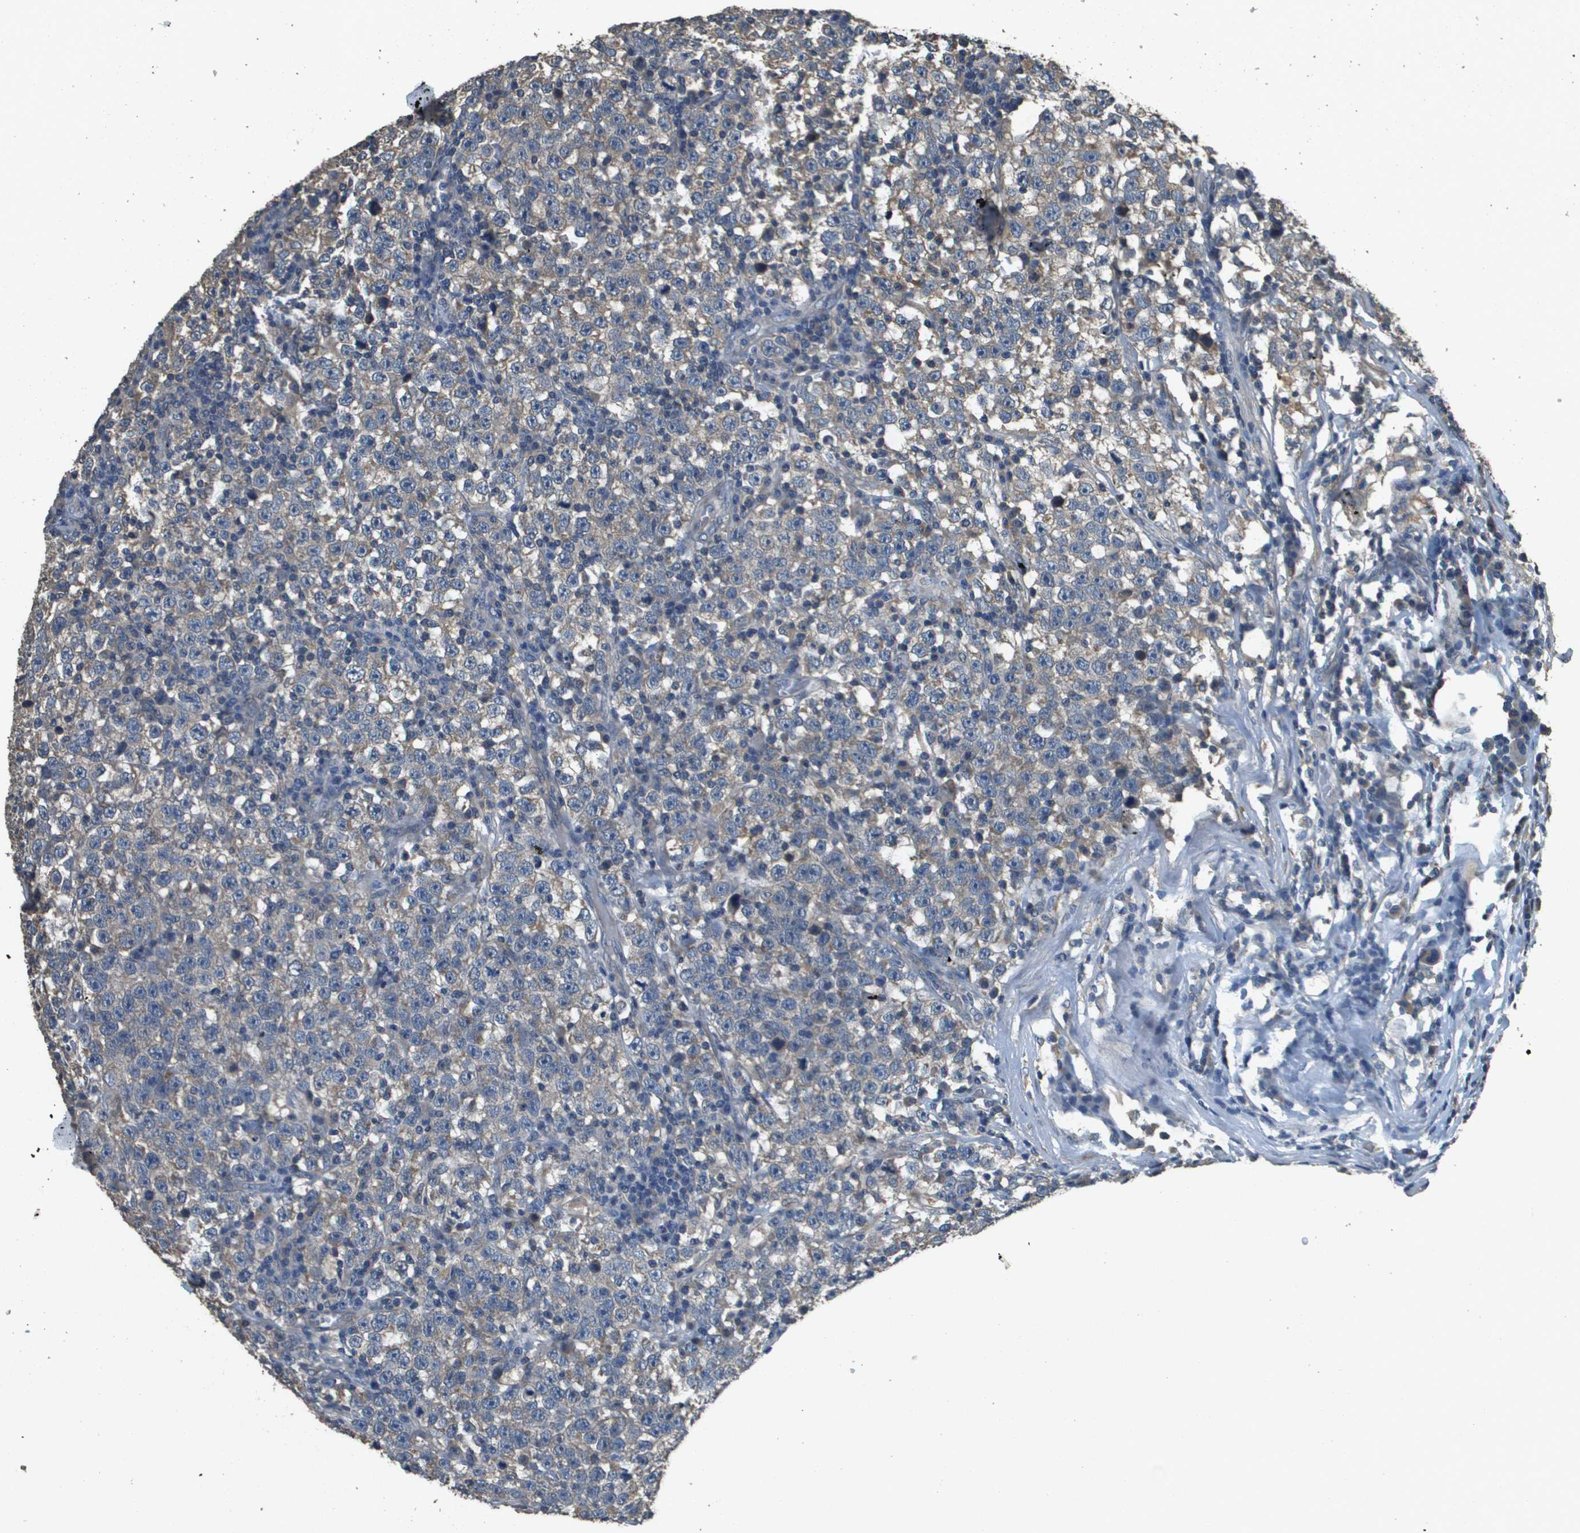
{"staining": {"intensity": "weak", "quantity": ">75%", "location": "cytoplasmic/membranous"}, "tissue": "testis cancer", "cell_type": "Tumor cells", "image_type": "cancer", "snomed": [{"axis": "morphology", "description": "Seminoma, NOS"}, {"axis": "topography", "description": "Testis"}], "caption": "Immunohistochemistry (IHC) image of testis seminoma stained for a protein (brown), which displays low levels of weak cytoplasmic/membranous positivity in approximately >75% of tumor cells.", "gene": "RAB6B", "patient": {"sex": "male", "age": 43}}